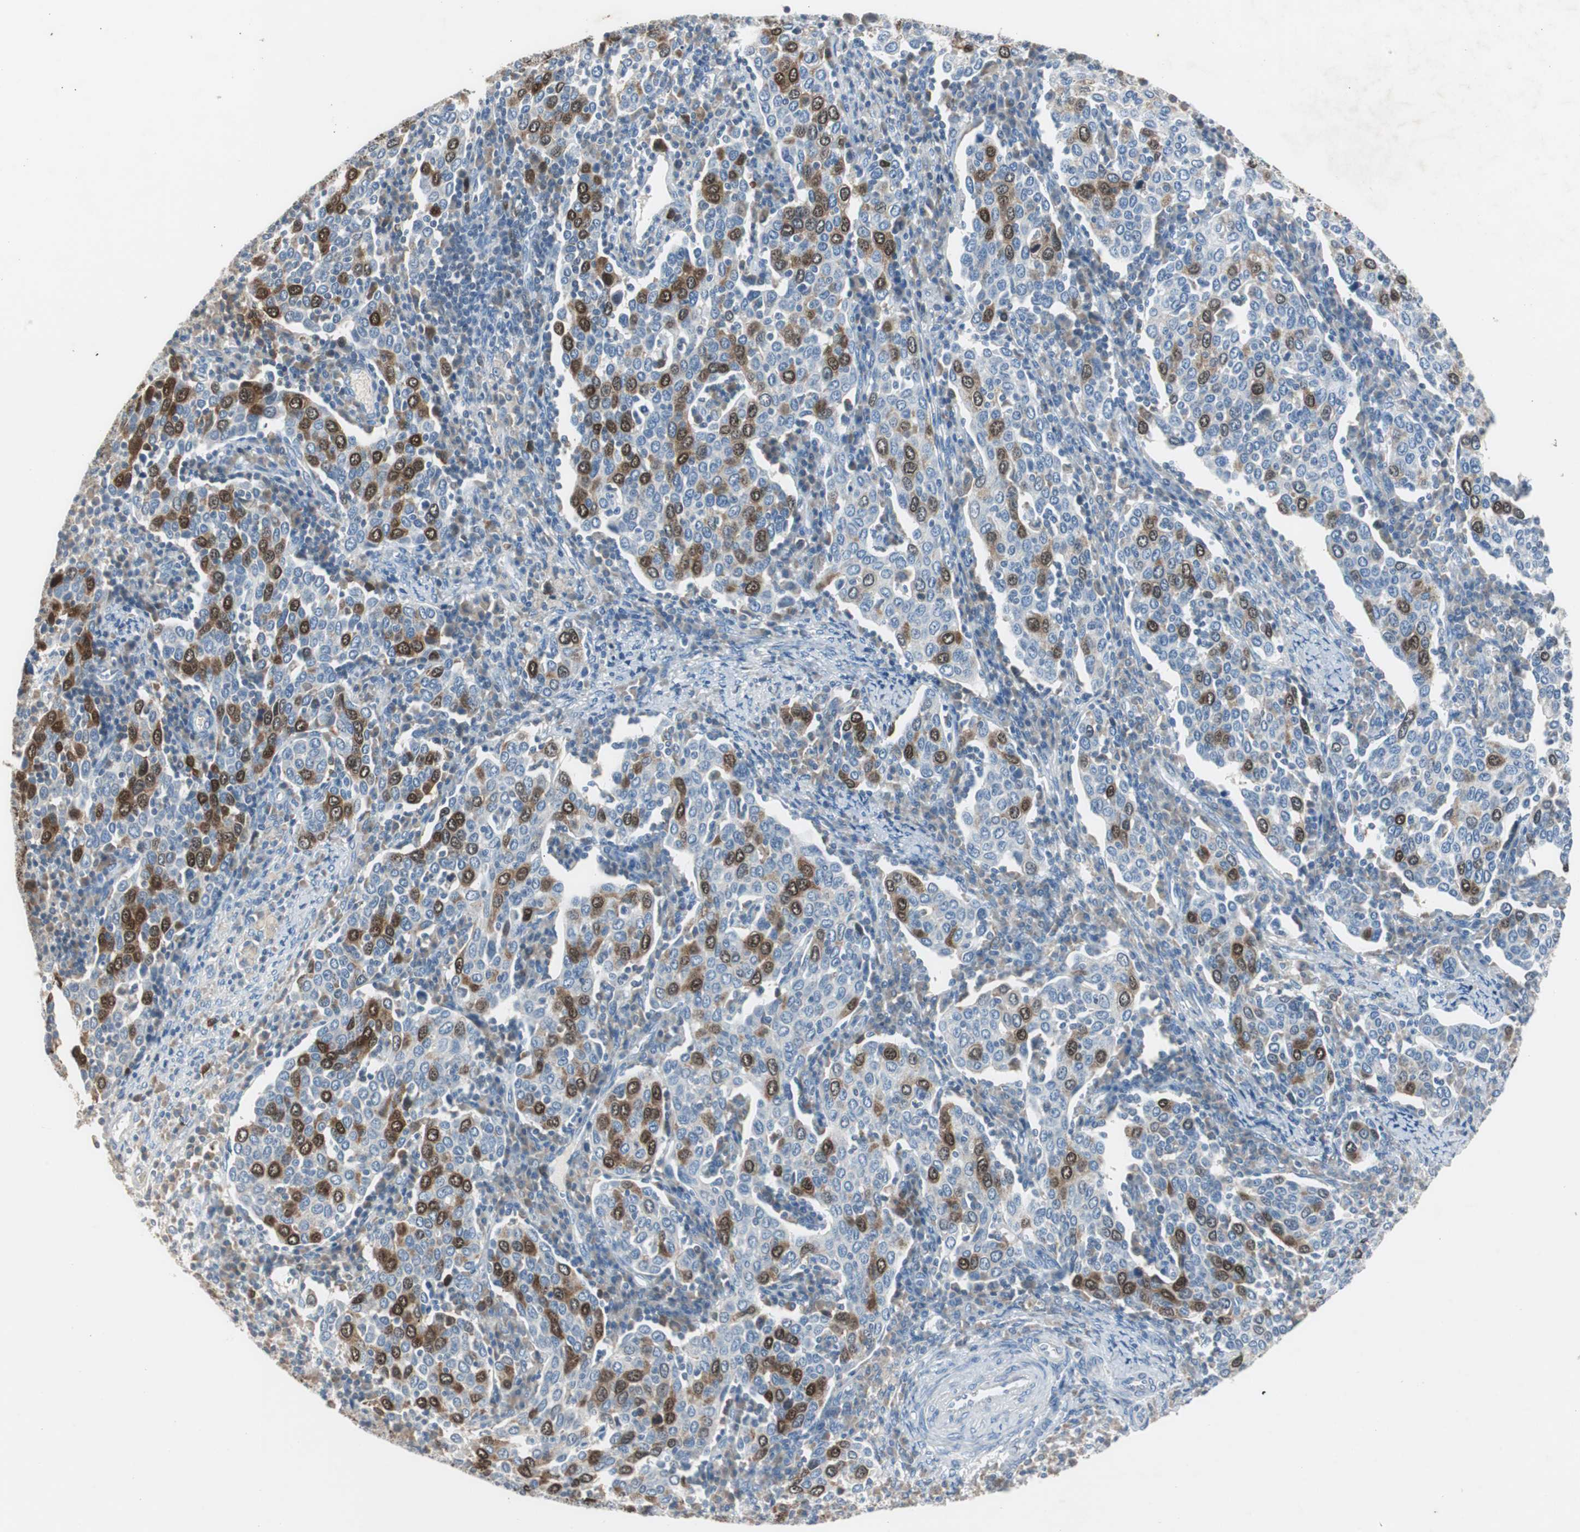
{"staining": {"intensity": "strong", "quantity": "<25%", "location": "cytoplasmic/membranous"}, "tissue": "cervical cancer", "cell_type": "Tumor cells", "image_type": "cancer", "snomed": [{"axis": "morphology", "description": "Squamous cell carcinoma, NOS"}, {"axis": "topography", "description": "Cervix"}], "caption": "Human cervical cancer stained with a protein marker demonstrates strong staining in tumor cells.", "gene": "TK1", "patient": {"sex": "female", "age": 40}}